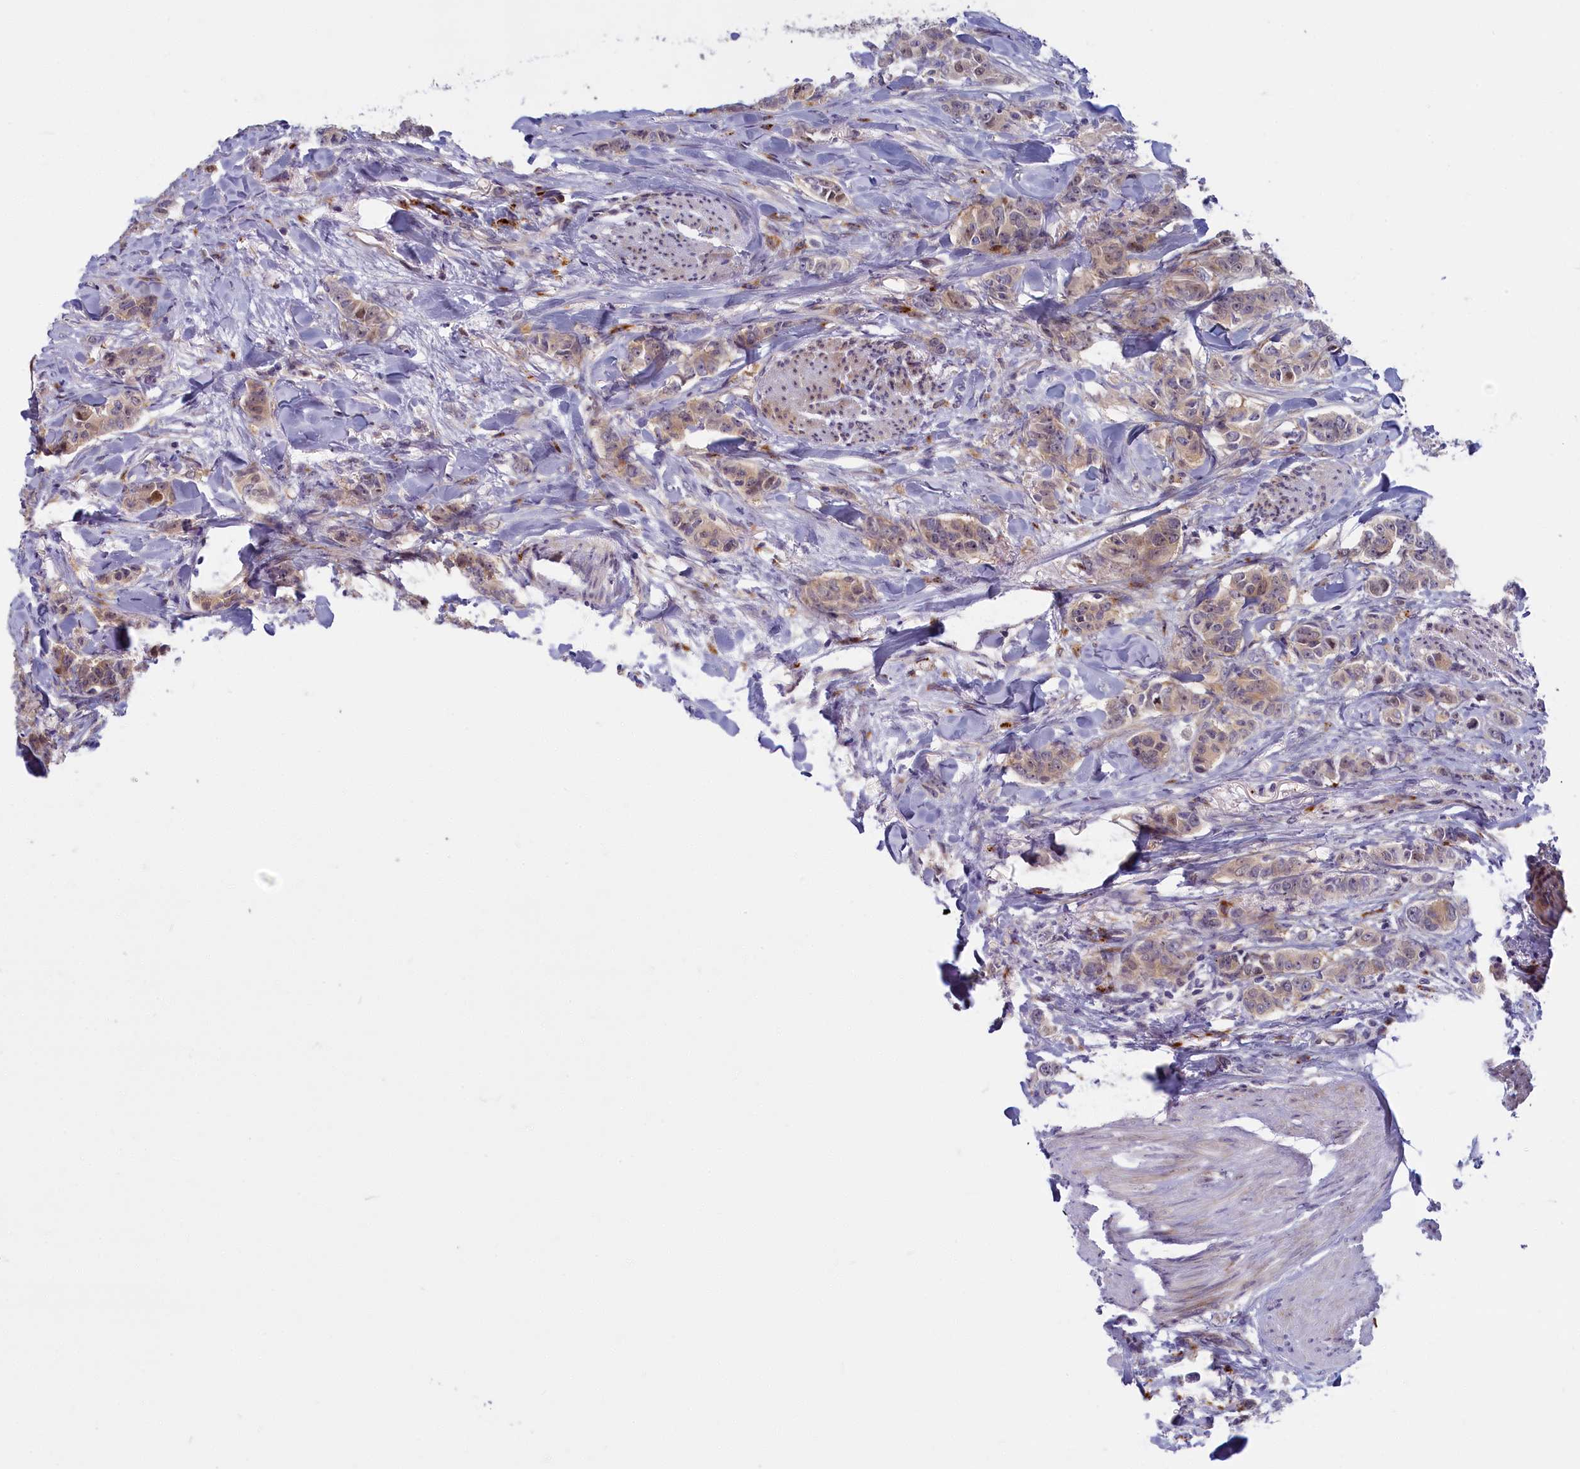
{"staining": {"intensity": "weak", "quantity": ">75%", "location": "cytoplasmic/membranous,nuclear"}, "tissue": "breast cancer", "cell_type": "Tumor cells", "image_type": "cancer", "snomed": [{"axis": "morphology", "description": "Duct carcinoma"}, {"axis": "topography", "description": "Breast"}], "caption": "This is a micrograph of immunohistochemistry staining of intraductal carcinoma (breast), which shows weak staining in the cytoplasmic/membranous and nuclear of tumor cells.", "gene": "FCSK", "patient": {"sex": "female", "age": 40}}